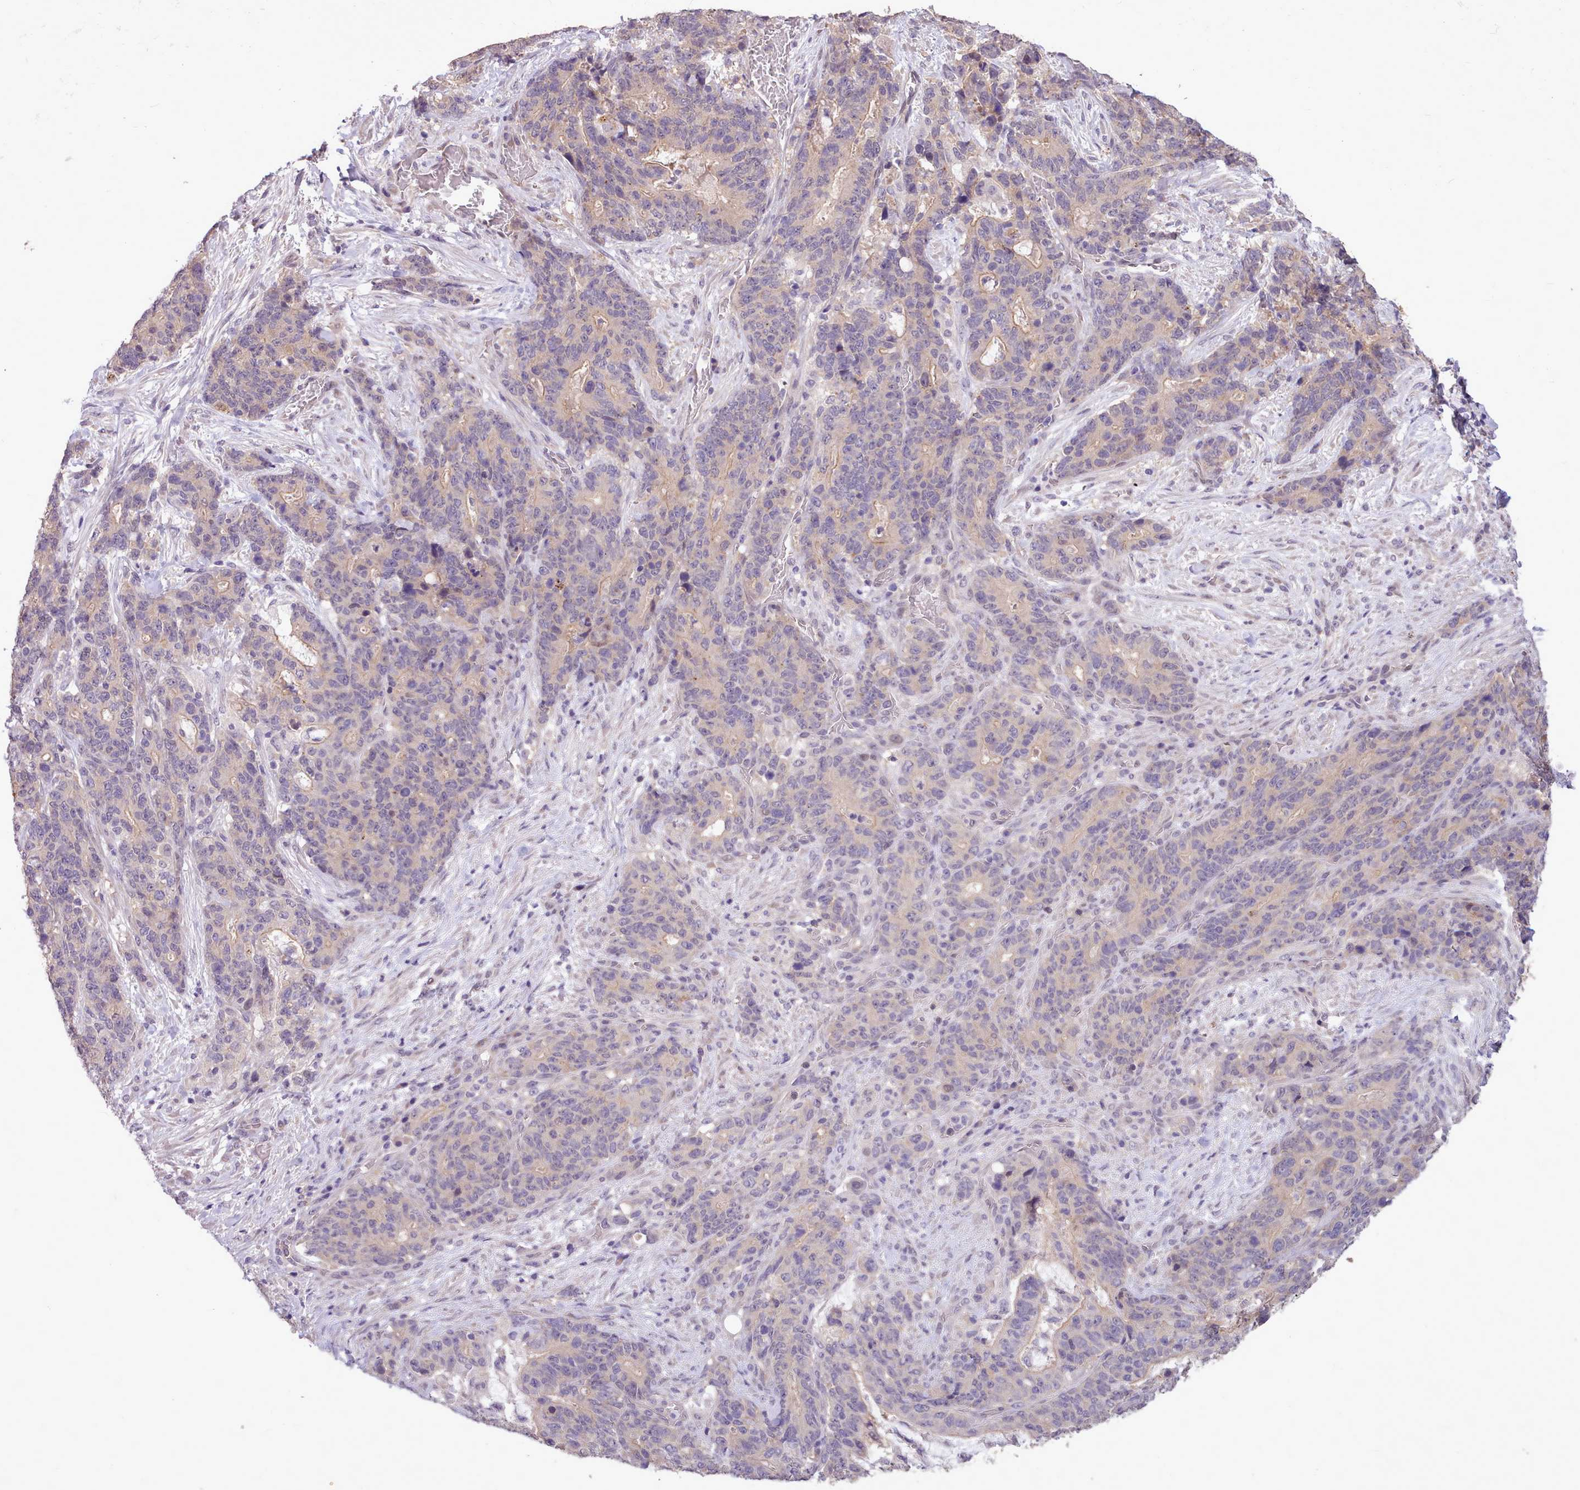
{"staining": {"intensity": "weak", "quantity": "<25%", "location": "cytoplasmic/membranous"}, "tissue": "stomach cancer", "cell_type": "Tumor cells", "image_type": "cancer", "snomed": [{"axis": "morphology", "description": "Normal tissue, NOS"}, {"axis": "morphology", "description": "Adenocarcinoma, NOS"}, {"axis": "topography", "description": "Stomach"}], "caption": "IHC histopathology image of neoplastic tissue: adenocarcinoma (stomach) stained with DAB (3,3'-diaminobenzidine) shows no significant protein positivity in tumor cells.", "gene": "ZNF607", "patient": {"sex": "female", "age": 64}}